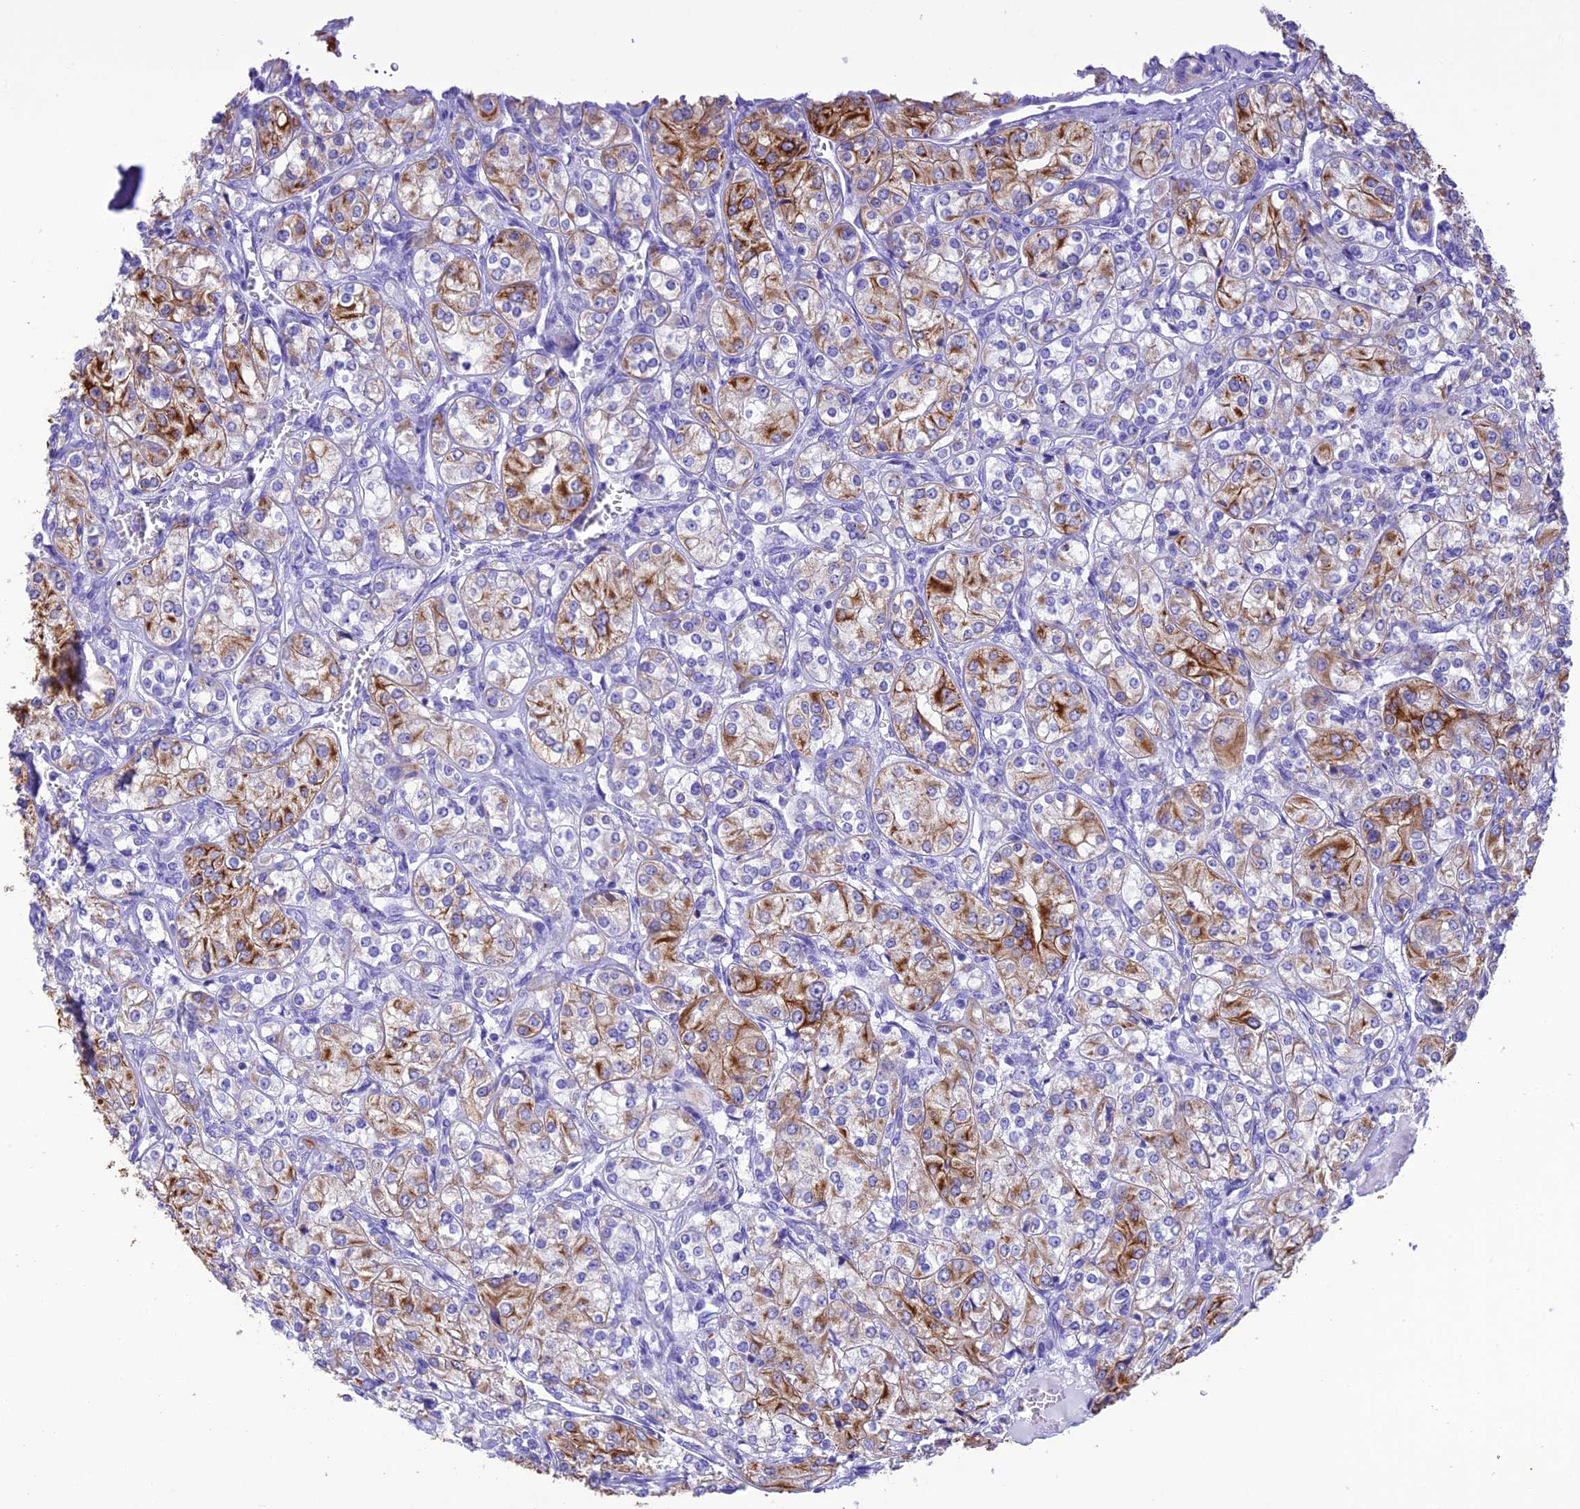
{"staining": {"intensity": "strong", "quantity": "<25%", "location": "cytoplasmic/membranous"}, "tissue": "renal cancer", "cell_type": "Tumor cells", "image_type": "cancer", "snomed": [{"axis": "morphology", "description": "Adenocarcinoma, NOS"}, {"axis": "topography", "description": "Kidney"}], "caption": "Renal cancer (adenocarcinoma) stained for a protein reveals strong cytoplasmic/membranous positivity in tumor cells.", "gene": "VPS52", "patient": {"sex": "male", "age": 77}}